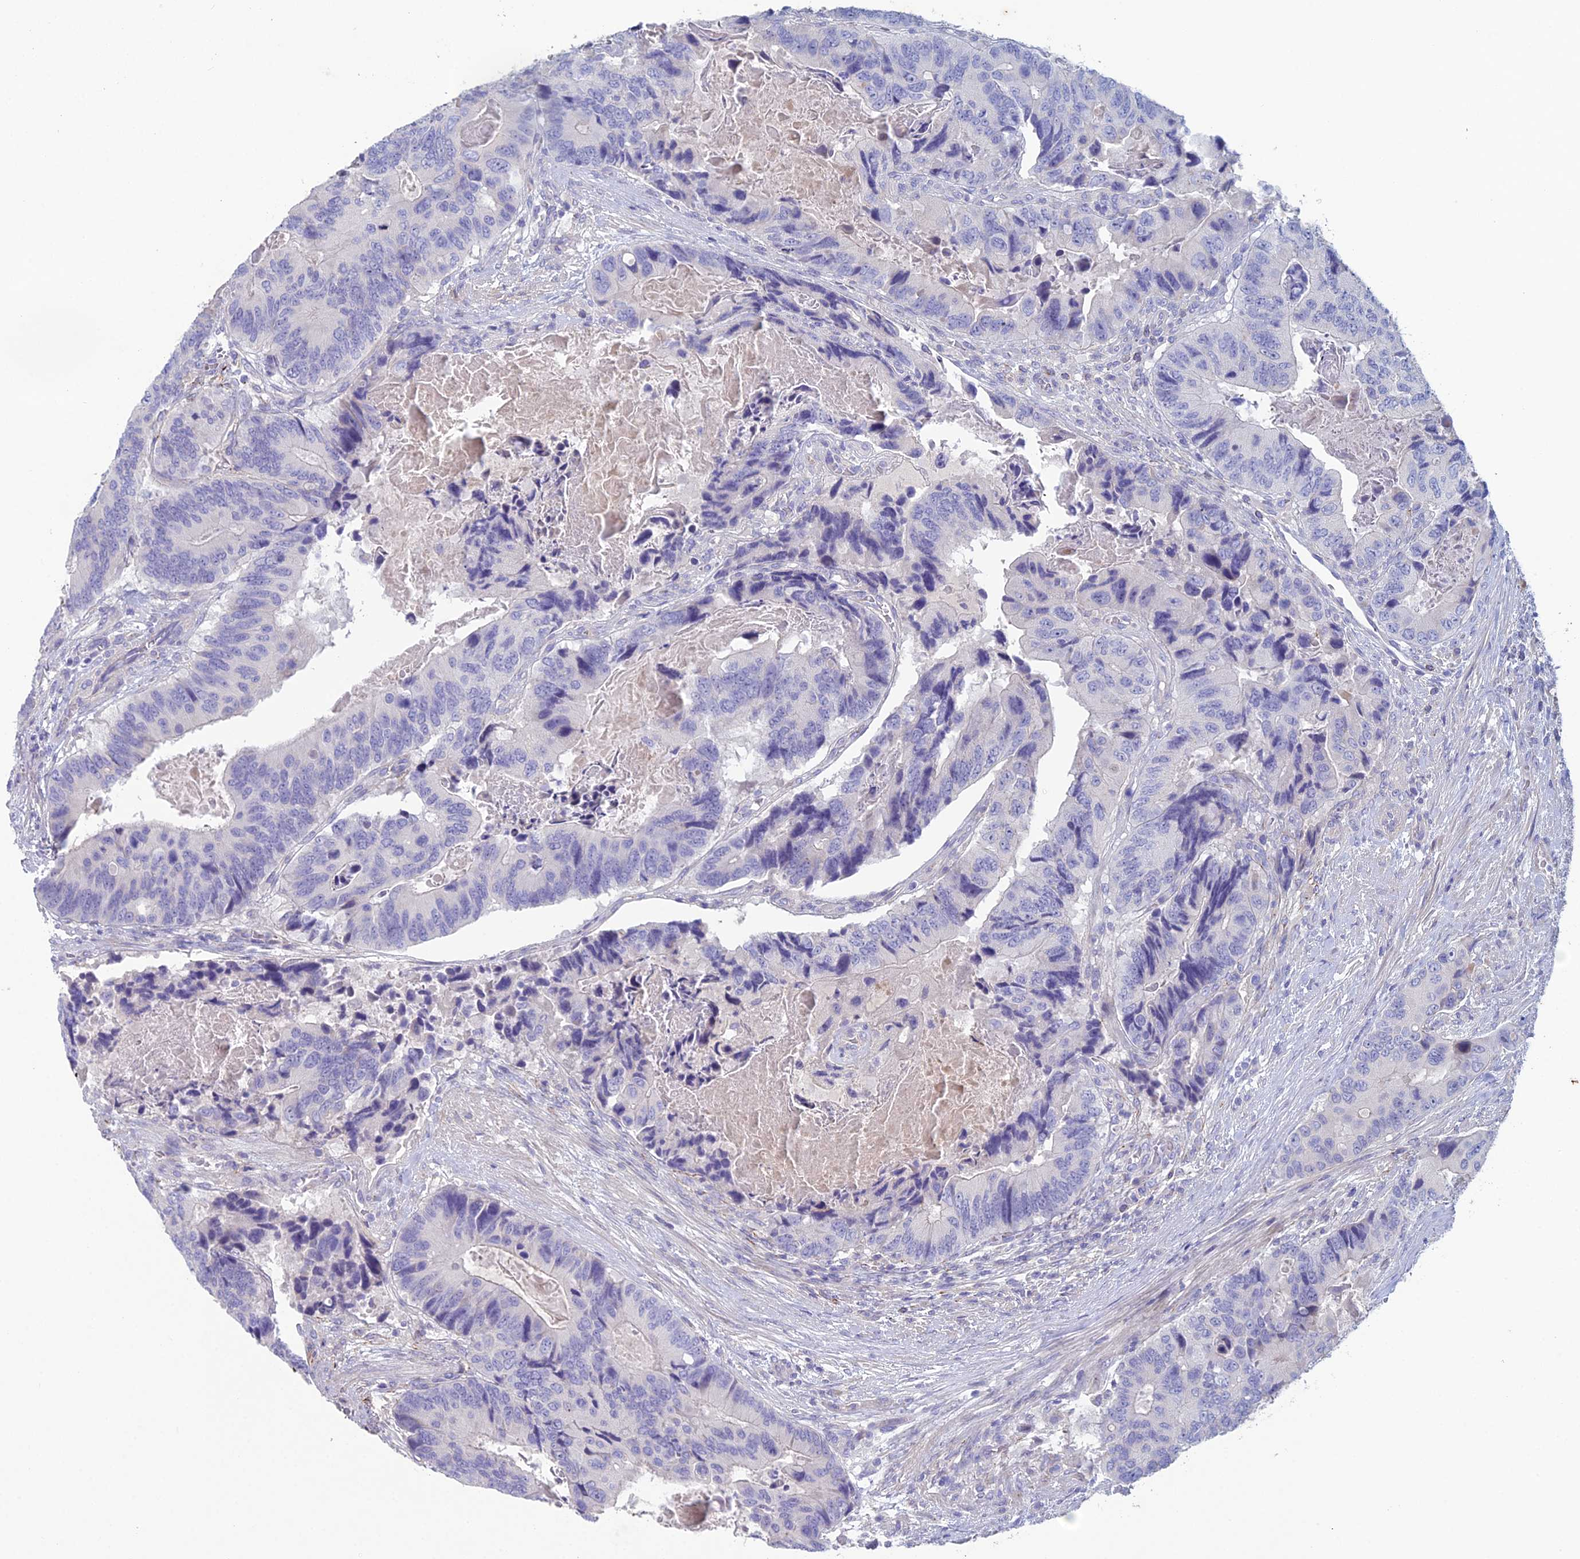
{"staining": {"intensity": "negative", "quantity": "none", "location": "none"}, "tissue": "colorectal cancer", "cell_type": "Tumor cells", "image_type": "cancer", "snomed": [{"axis": "morphology", "description": "Adenocarcinoma, NOS"}, {"axis": "topography", "description": "Colon"}], "caption": "Adenocarcinoma (colorectal) was stained to show a protein in brown. There is no significant expression in tumor cells.", "gene": "NCAM1", "patient": {"sex": "male", "age": 84}}